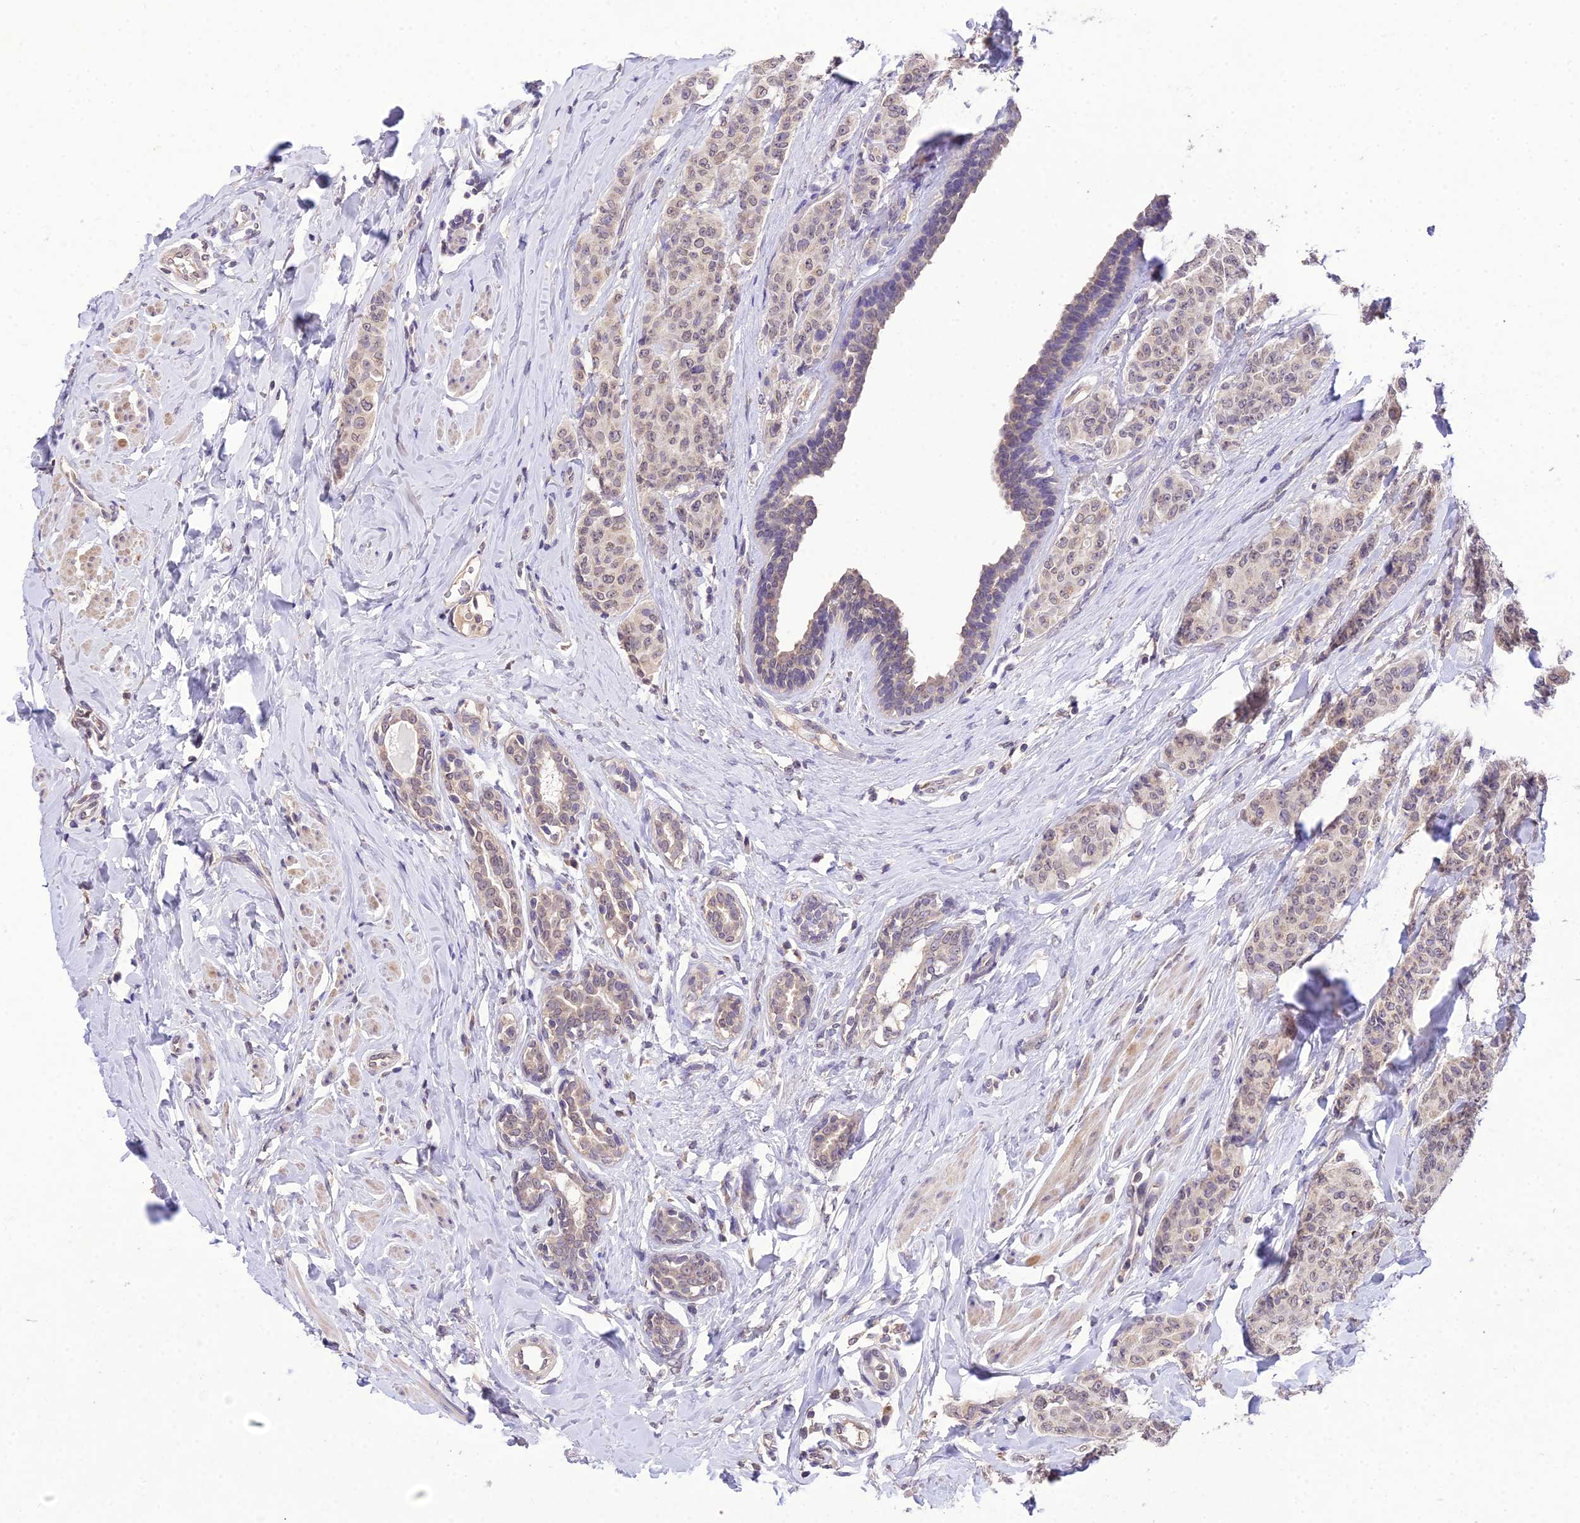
{"staining": {"intensity": "weak", "quantity": ">75%", "location": "cytoplasmic/membranous,nuclear"}, "tissue": "breast cancer", "cell_type": "Tumor cells", "image_type": "cancer", "snomed": [{"axis": "morphology", "description": "Duct carcinoma"}, {"axis": "topography", "description": "Breast"}], "caption": "This is an image of IHC staining of breast cancer, which shows weak staining in the cytoplasmic/membranous and nuclear of tumor cells.", "gene": "PGK1", "patient": {"sex": "female", "age": 40}}